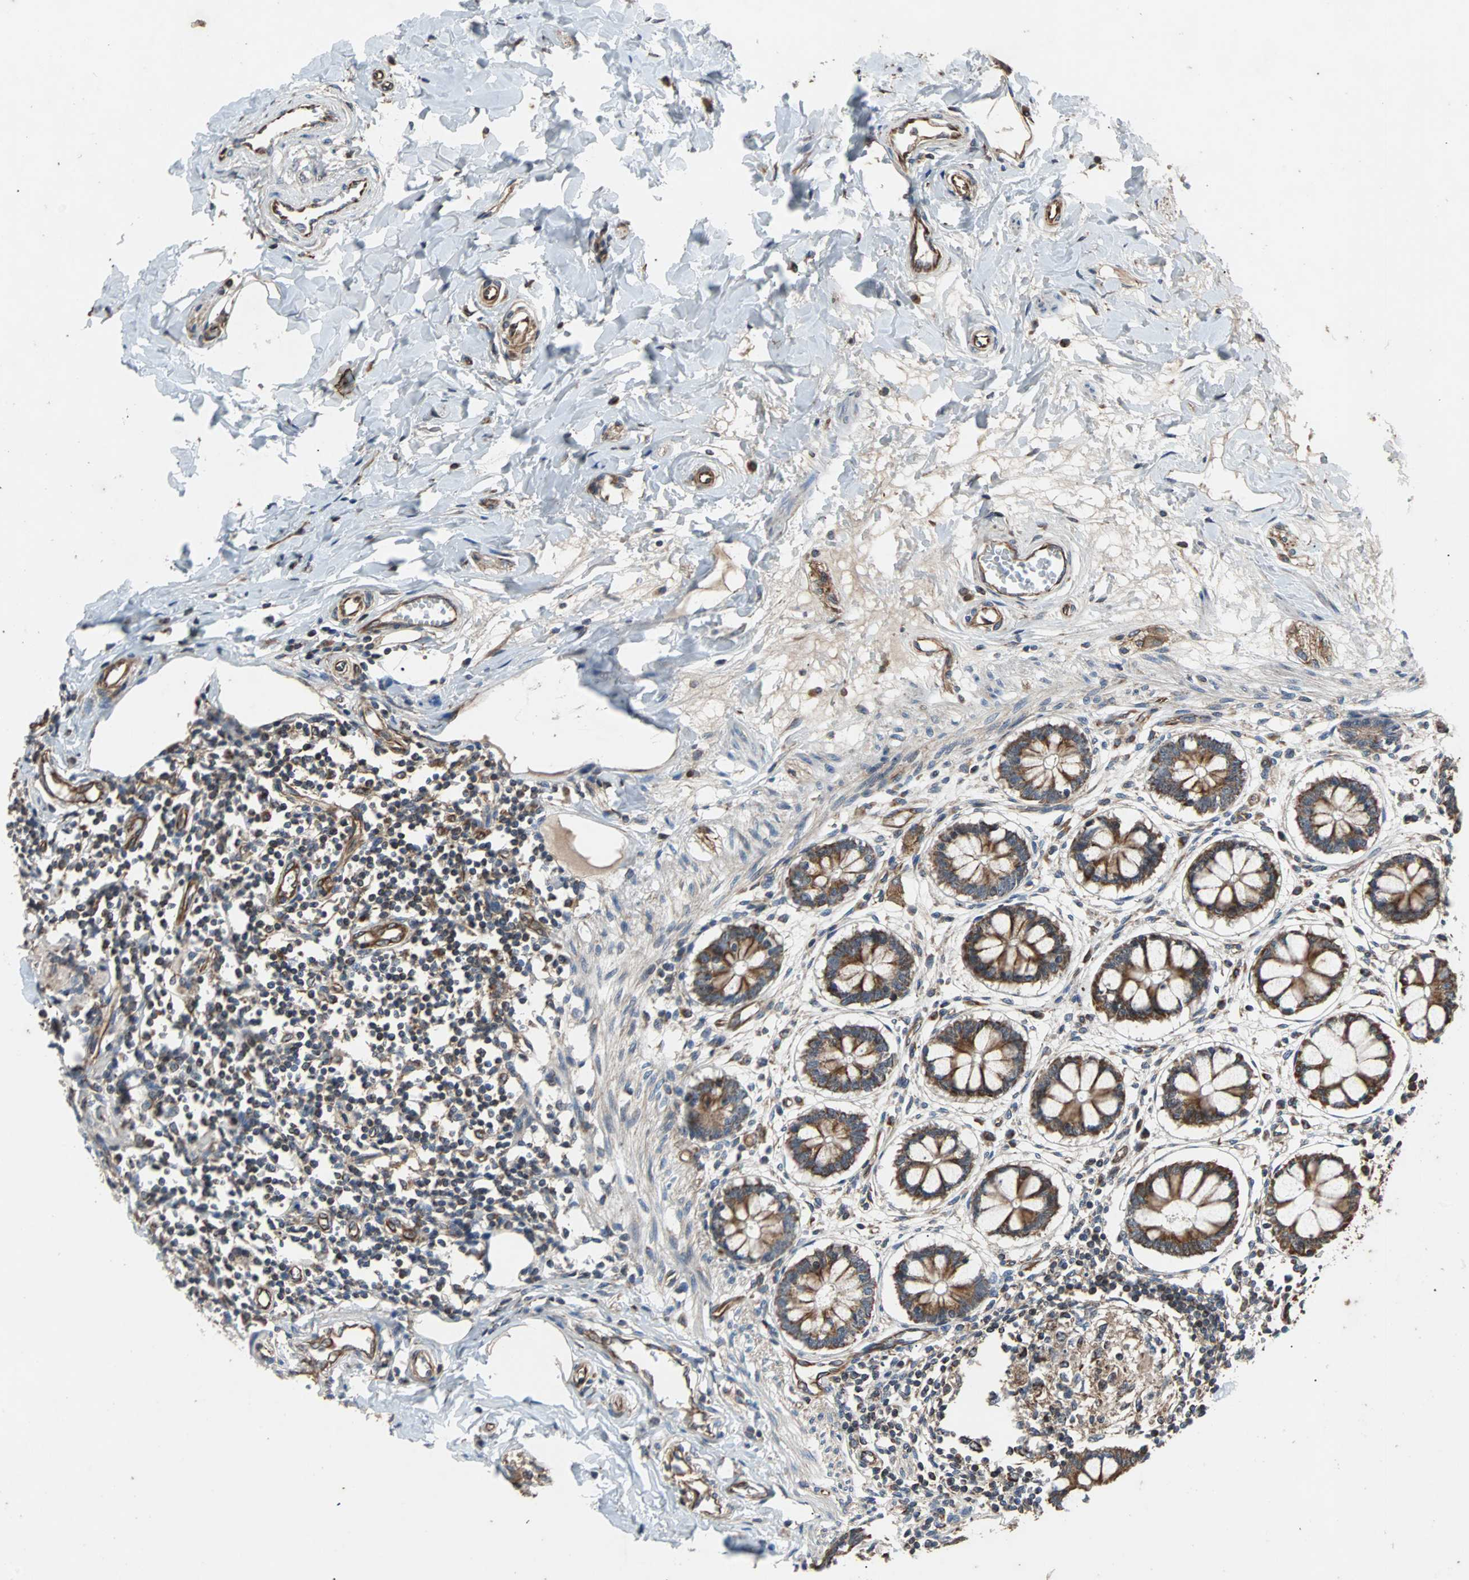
{"staining": {"intensity": "strong", "quantity": ">75%", "location": "cytoplasmic/membranous"}, "tissue": "colon", "cell_type": "Endothelial cells", "image_type": "normal", "snomed": [{"axis": "morphology", "description": "Normal tissue, NOS"}, {"axis": "morphology", "description": "Adenocarcinoma, NOS"}, {"axis": "topography", "description": "Colon"}, {"axis": "topography", "description": "Peripheral nerve tissue"}], "caption": "Immunohistochemistry (IHC) image of benign colon stained for a protein (brown), which shows high levels of strong cytoplasmic/membranous staining in about >75% of endothelial cells.", "gene": "ACTR3", "patient": {"sex": "male", "age": 14}}